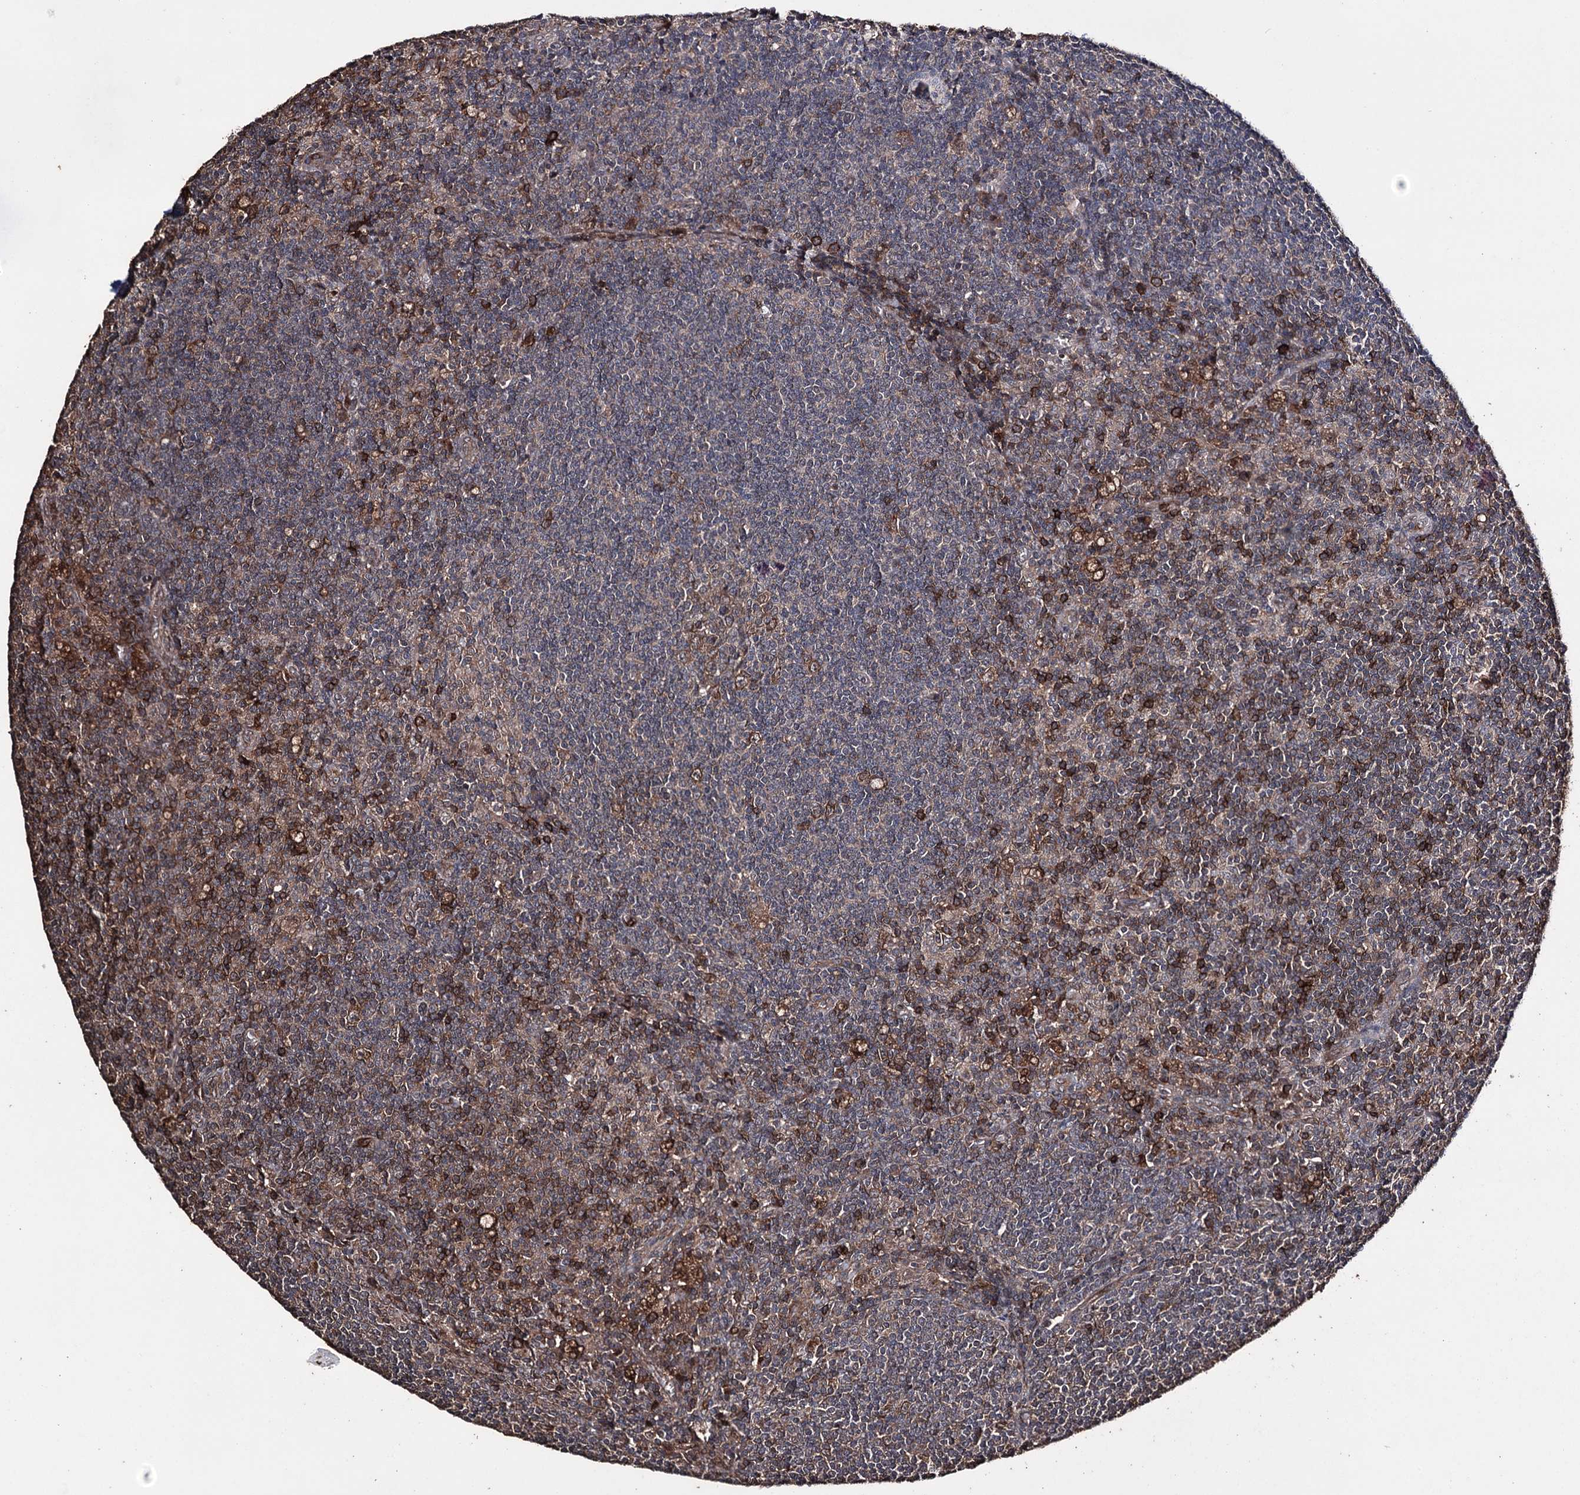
{"staining": {"intensity": "moderate", "quantity": "<25%", "location": "cytoplasmic/membranous"}, "tissue": "lymph node", "cell_type": "Germinal center cells", "image_type": "normal", "snomed": [{"axis": "morphology", "description": "Normal tissue, NOS"}, {"axis": "topography", "description": "Lymph node"}], "caption": "Immunohistochemical staining of normal human lymph node reveals <25% levels of moderate cytoplasmic/membranous protein staining in approximately <25% of germinal center cells.", "gene": "ZNF662", "patient": {"sex": "male", "age": 69}}